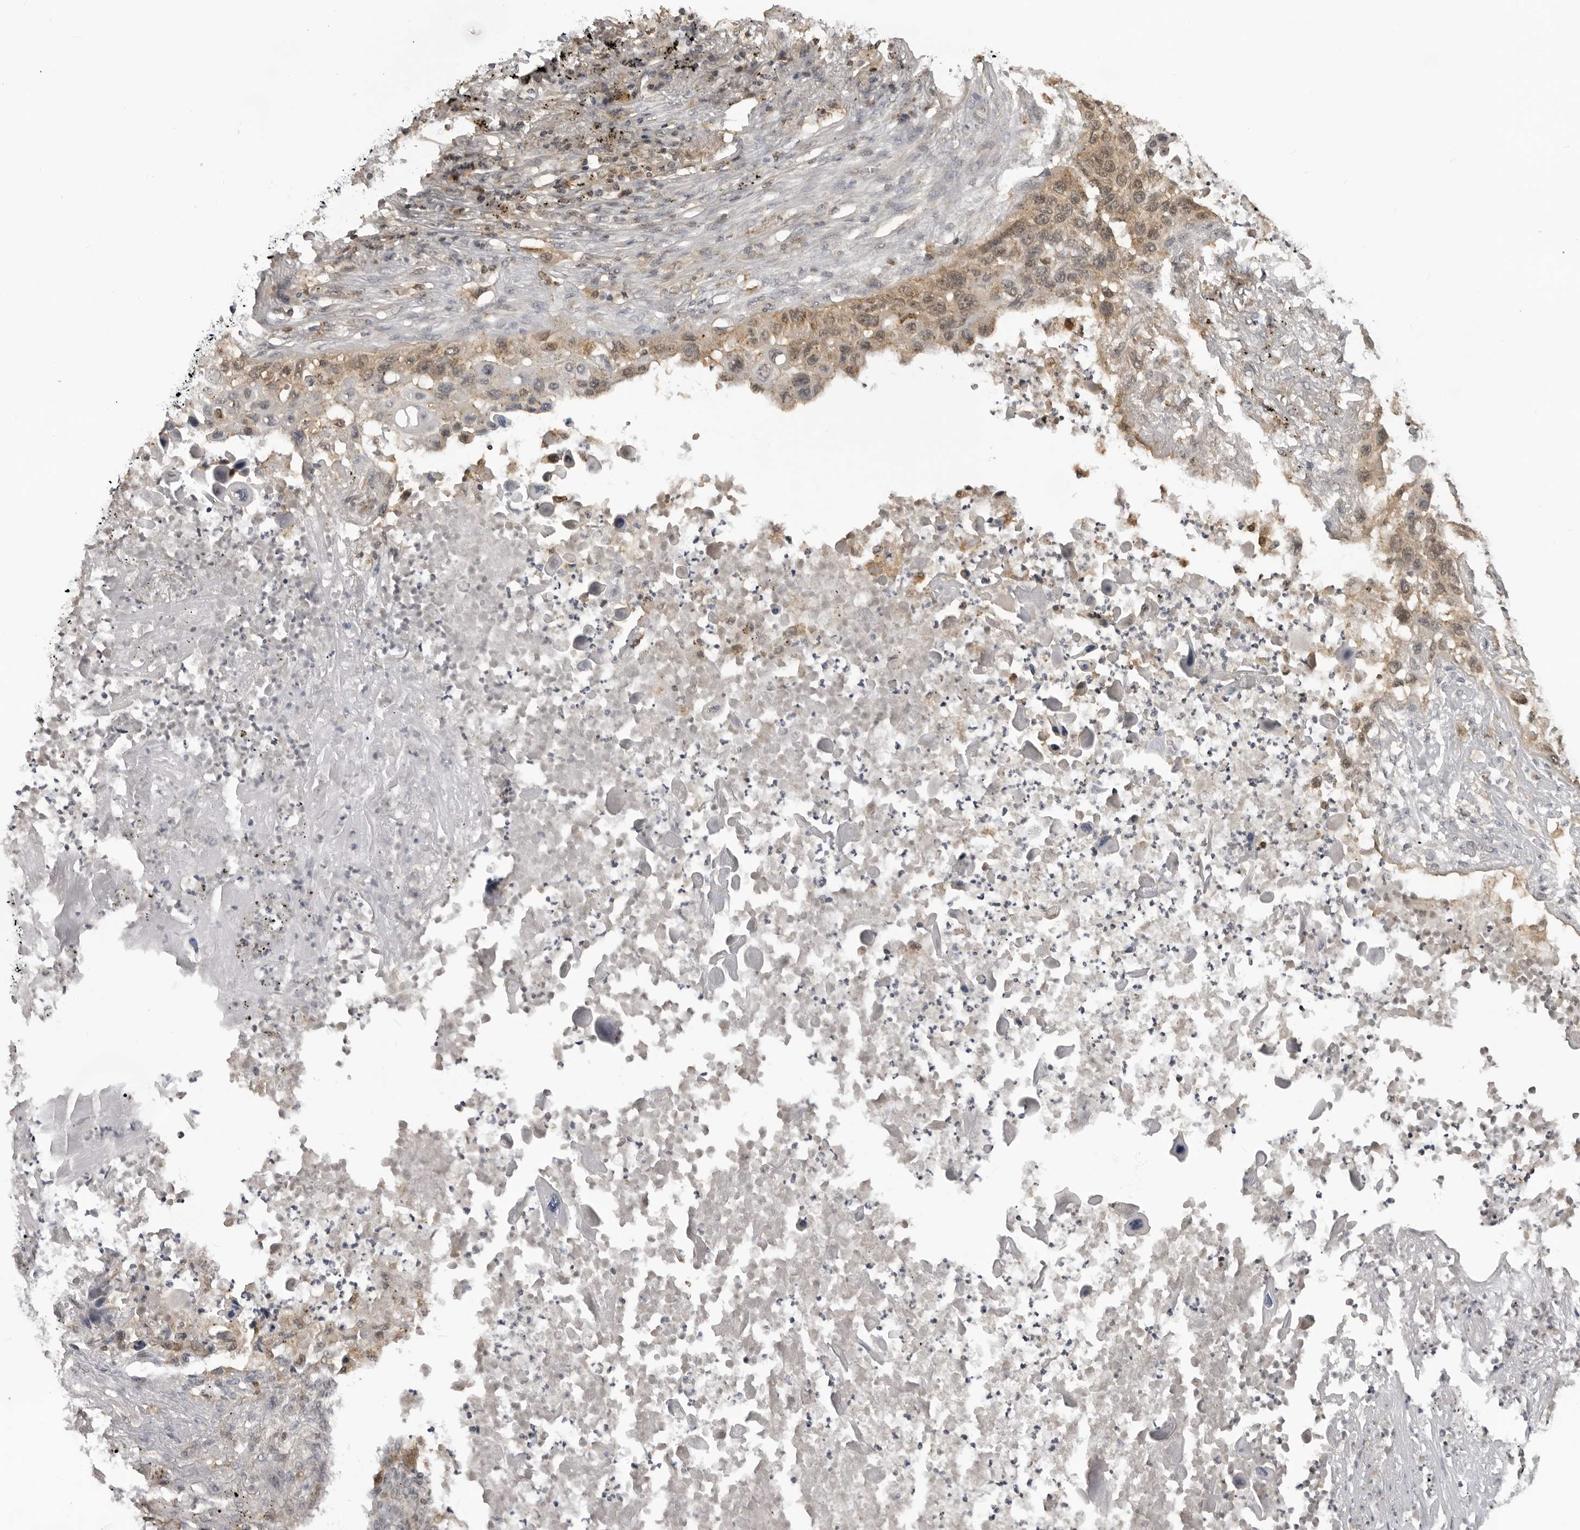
{"staining": {"intensity": "moderate", "quantity": "<25%", "location": "cytoplasmic/membranous,nuclear"}, "tissue": "lung cancer", "cell_type": "Tumor cells", "image_type": "cancer", "snomed": [{"axis": "morphology", "description": "Squamous cell carcinoma, NOS"}, {"axis": "topography", "description": "Lung"}], "caption": "This micrograph shows lung cancer stained with immunohistochemistry to label a protein in brown. The cytoplasmic/membranous and nuclear of tumor cells show moderate positivity for the protein. Nuclei are counter-stained blue.", "gene": "PDCL3", "patient": {"sex": "female", "age": 63}}